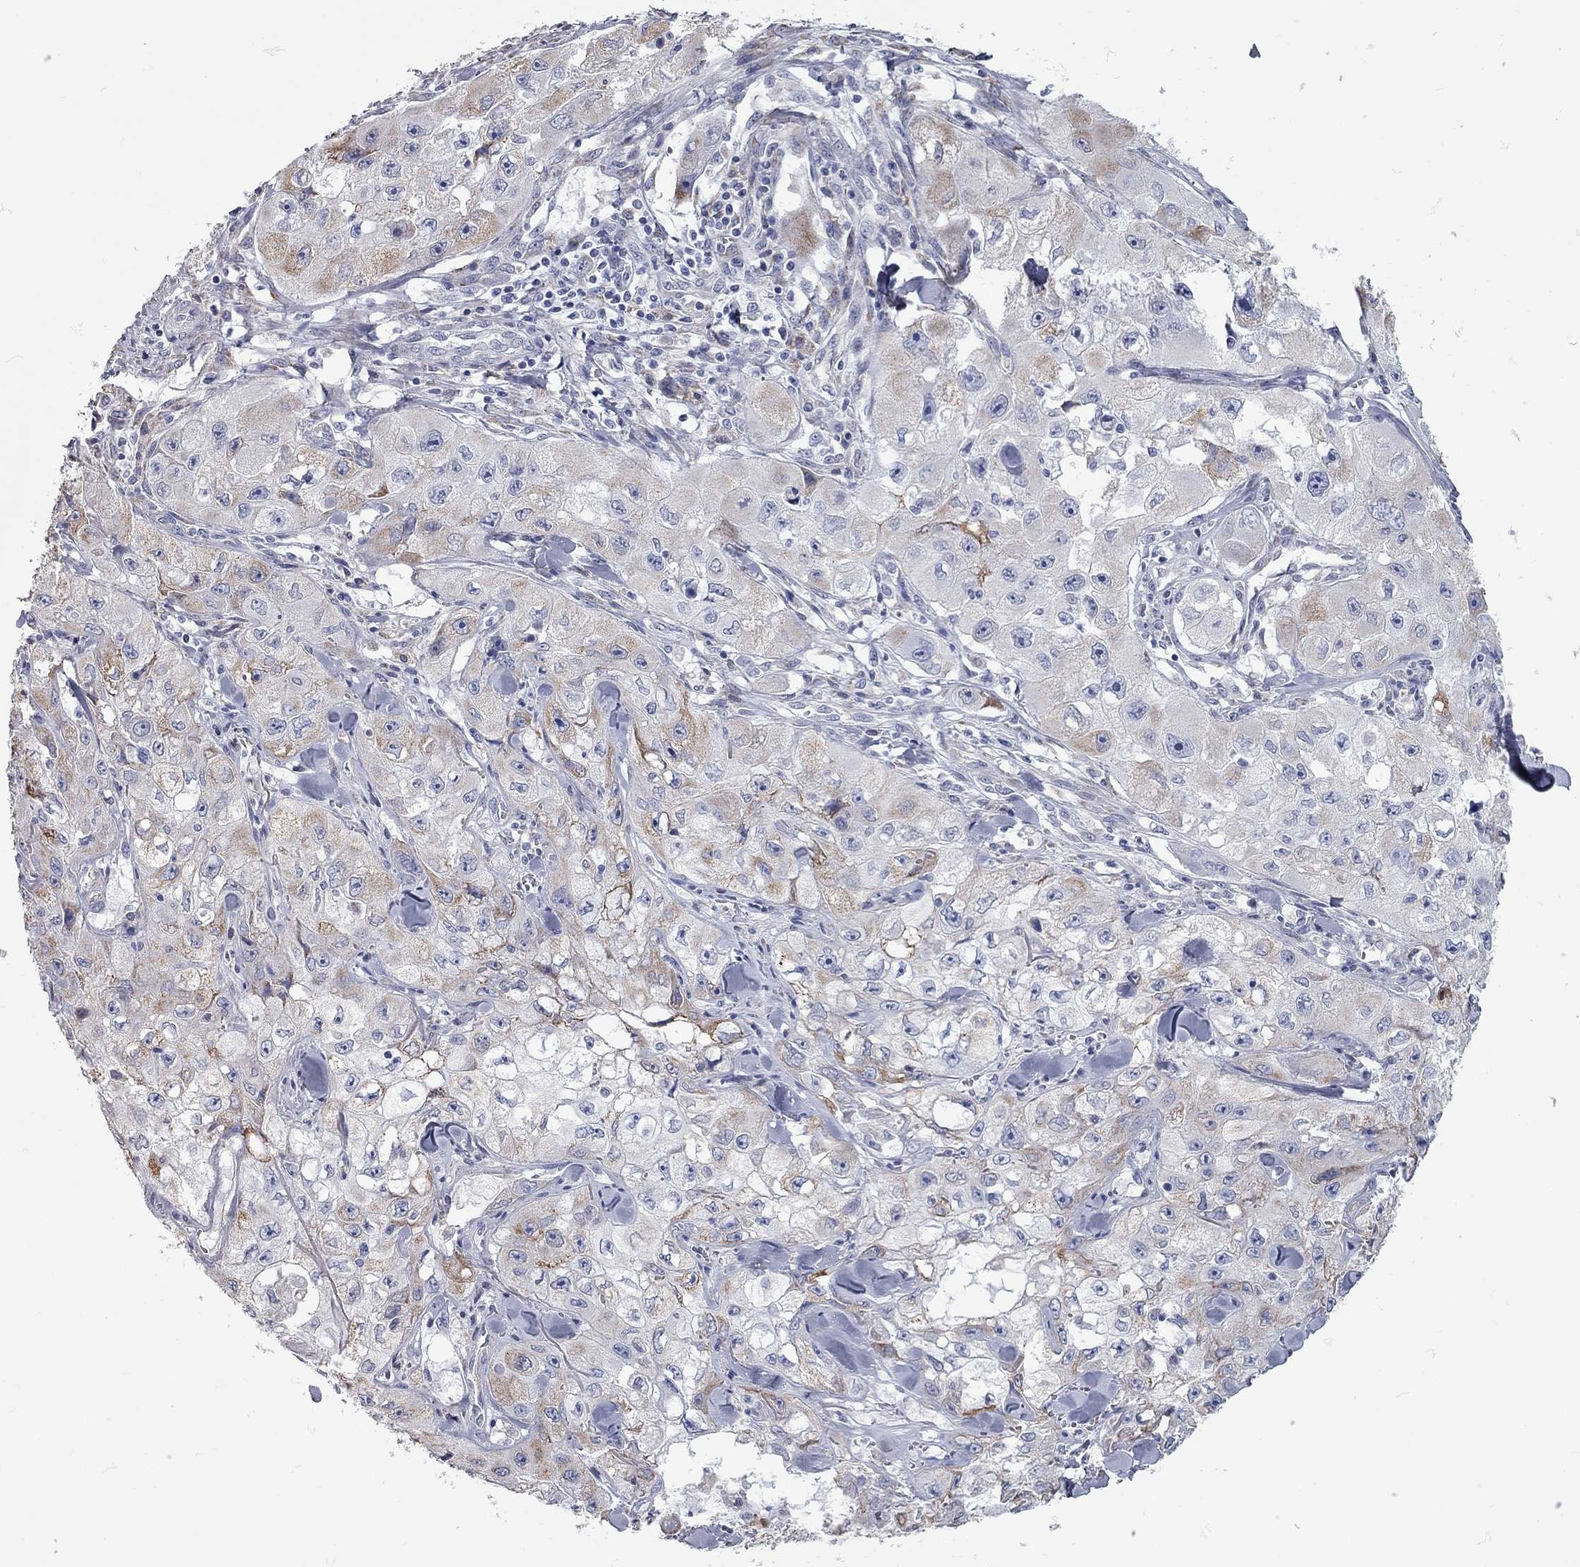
{"staining": {"intensity": "moderate", "quantity": "<25%", "location": "cytoplasmic/membranous"}, "tissue": "skin cancer", "cell_type": "Tumor cells", "image_type": "cancer", "snomed": [{"axis": "morphology", "description": "Squamous cell carcinoma, NOS"}, {"axis": "topography", "description": "Skin"}, {"axis": "topography", "description": "Subcutis"}], "caption": "A micrograph showing moderate cytoplasmic/membranous staining in approximately <25% of tumor cells in skin squamous cell carcinoma, as visualized by brown immunohistochemical staining.", "gene": "XAGE2", "patient": {"sex": "male", "age": 73}}